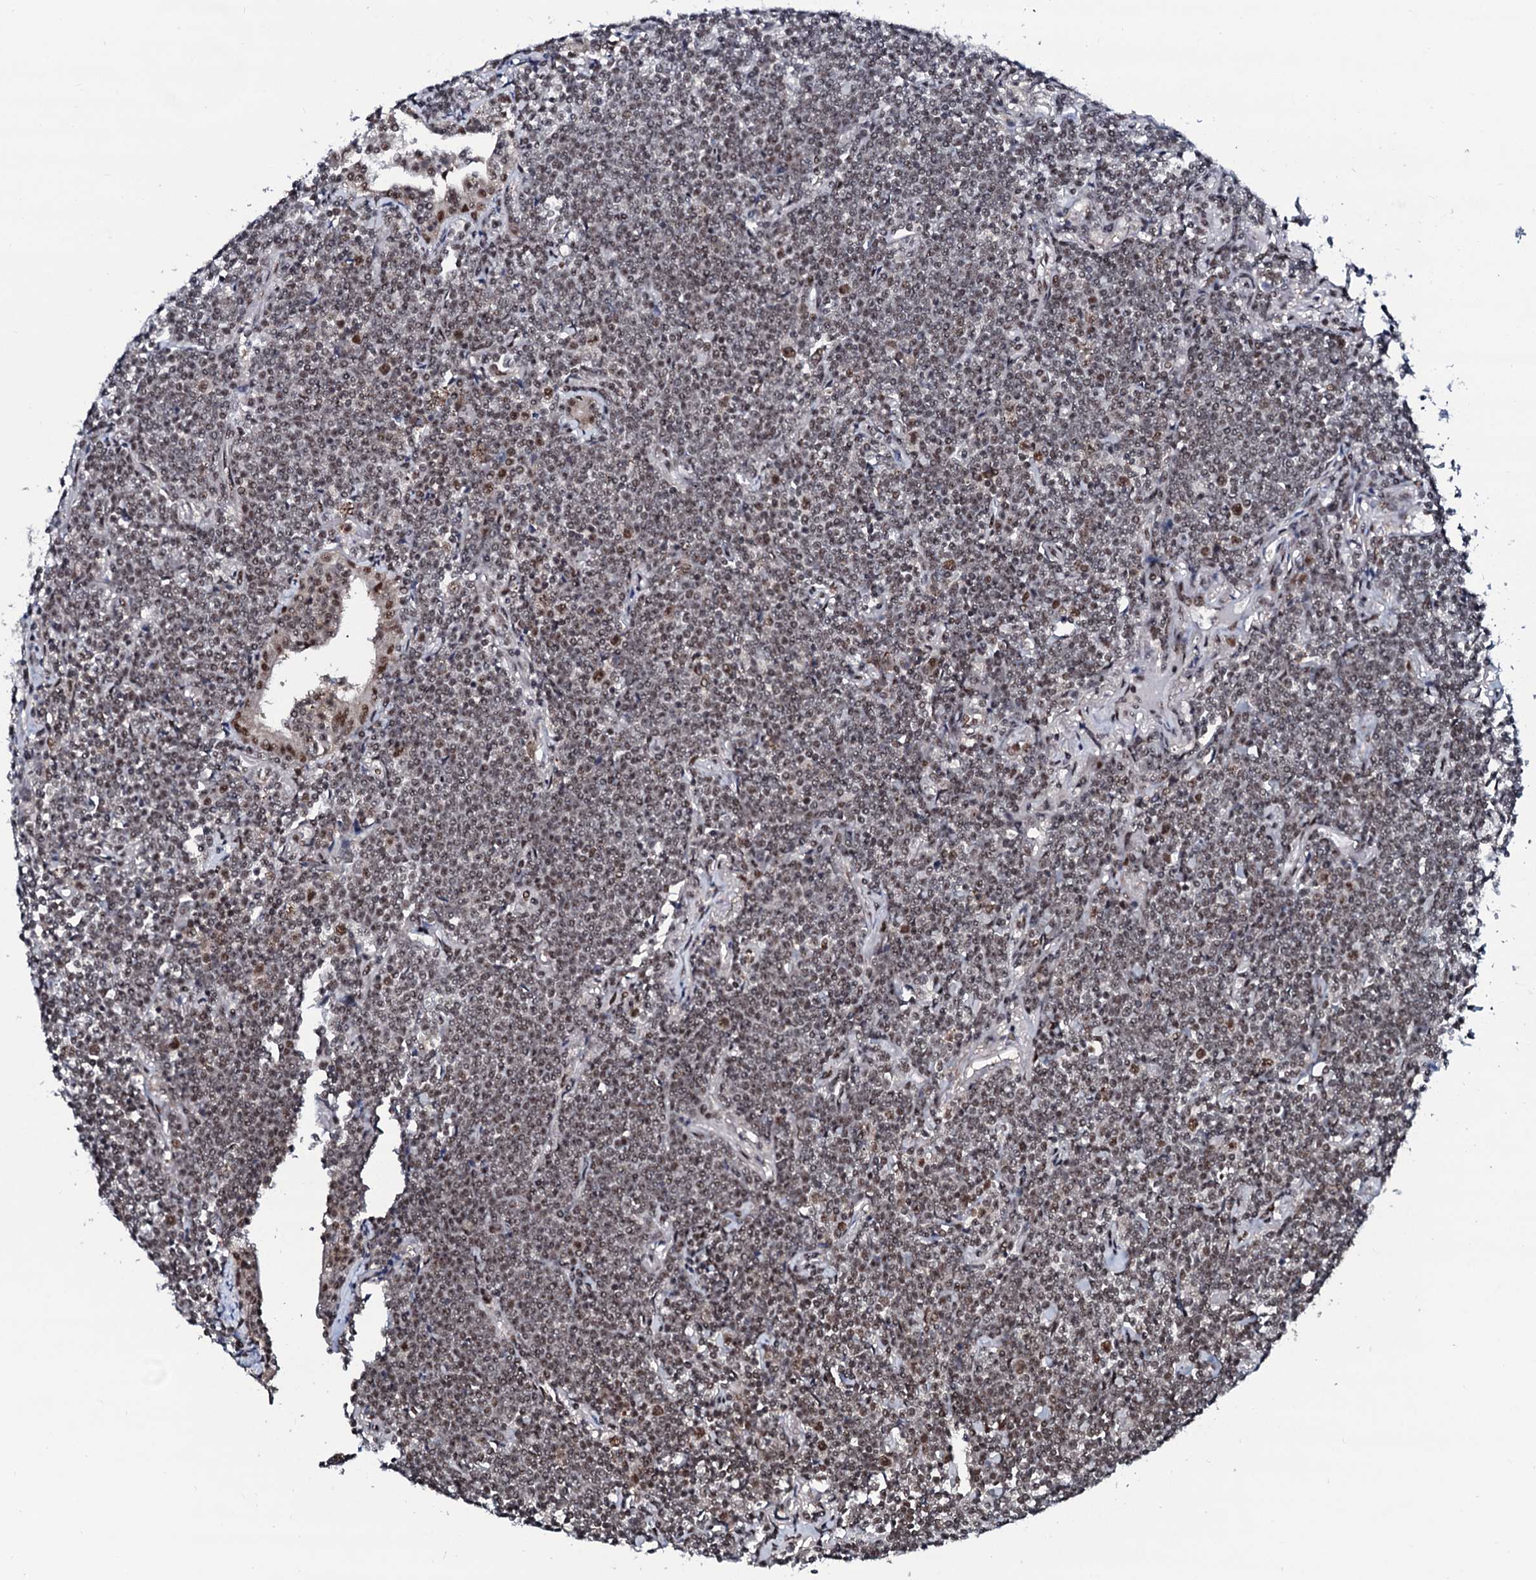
{"staining": {"intensity": "moderate", "quantity": ">75%", "location": "nuclear"}, "tissue": "lymphoma", "cell_type": "Tumor cells", "image_type": "cancer", "snomed": [{"axis": "morphology", "description": "Malignant lymphoma, non-Hodgkin's type, Low grade"}, {"axis": "topography", "description": "Lung"}], "caption": "Immunohistochemistry (IHC) of lymphoma exhibits medium levels of moderate nuclear positivity in about >75% of tumor cells.", "gene": "PRPF18", "patient": {"sex": "female", "age": 71}}